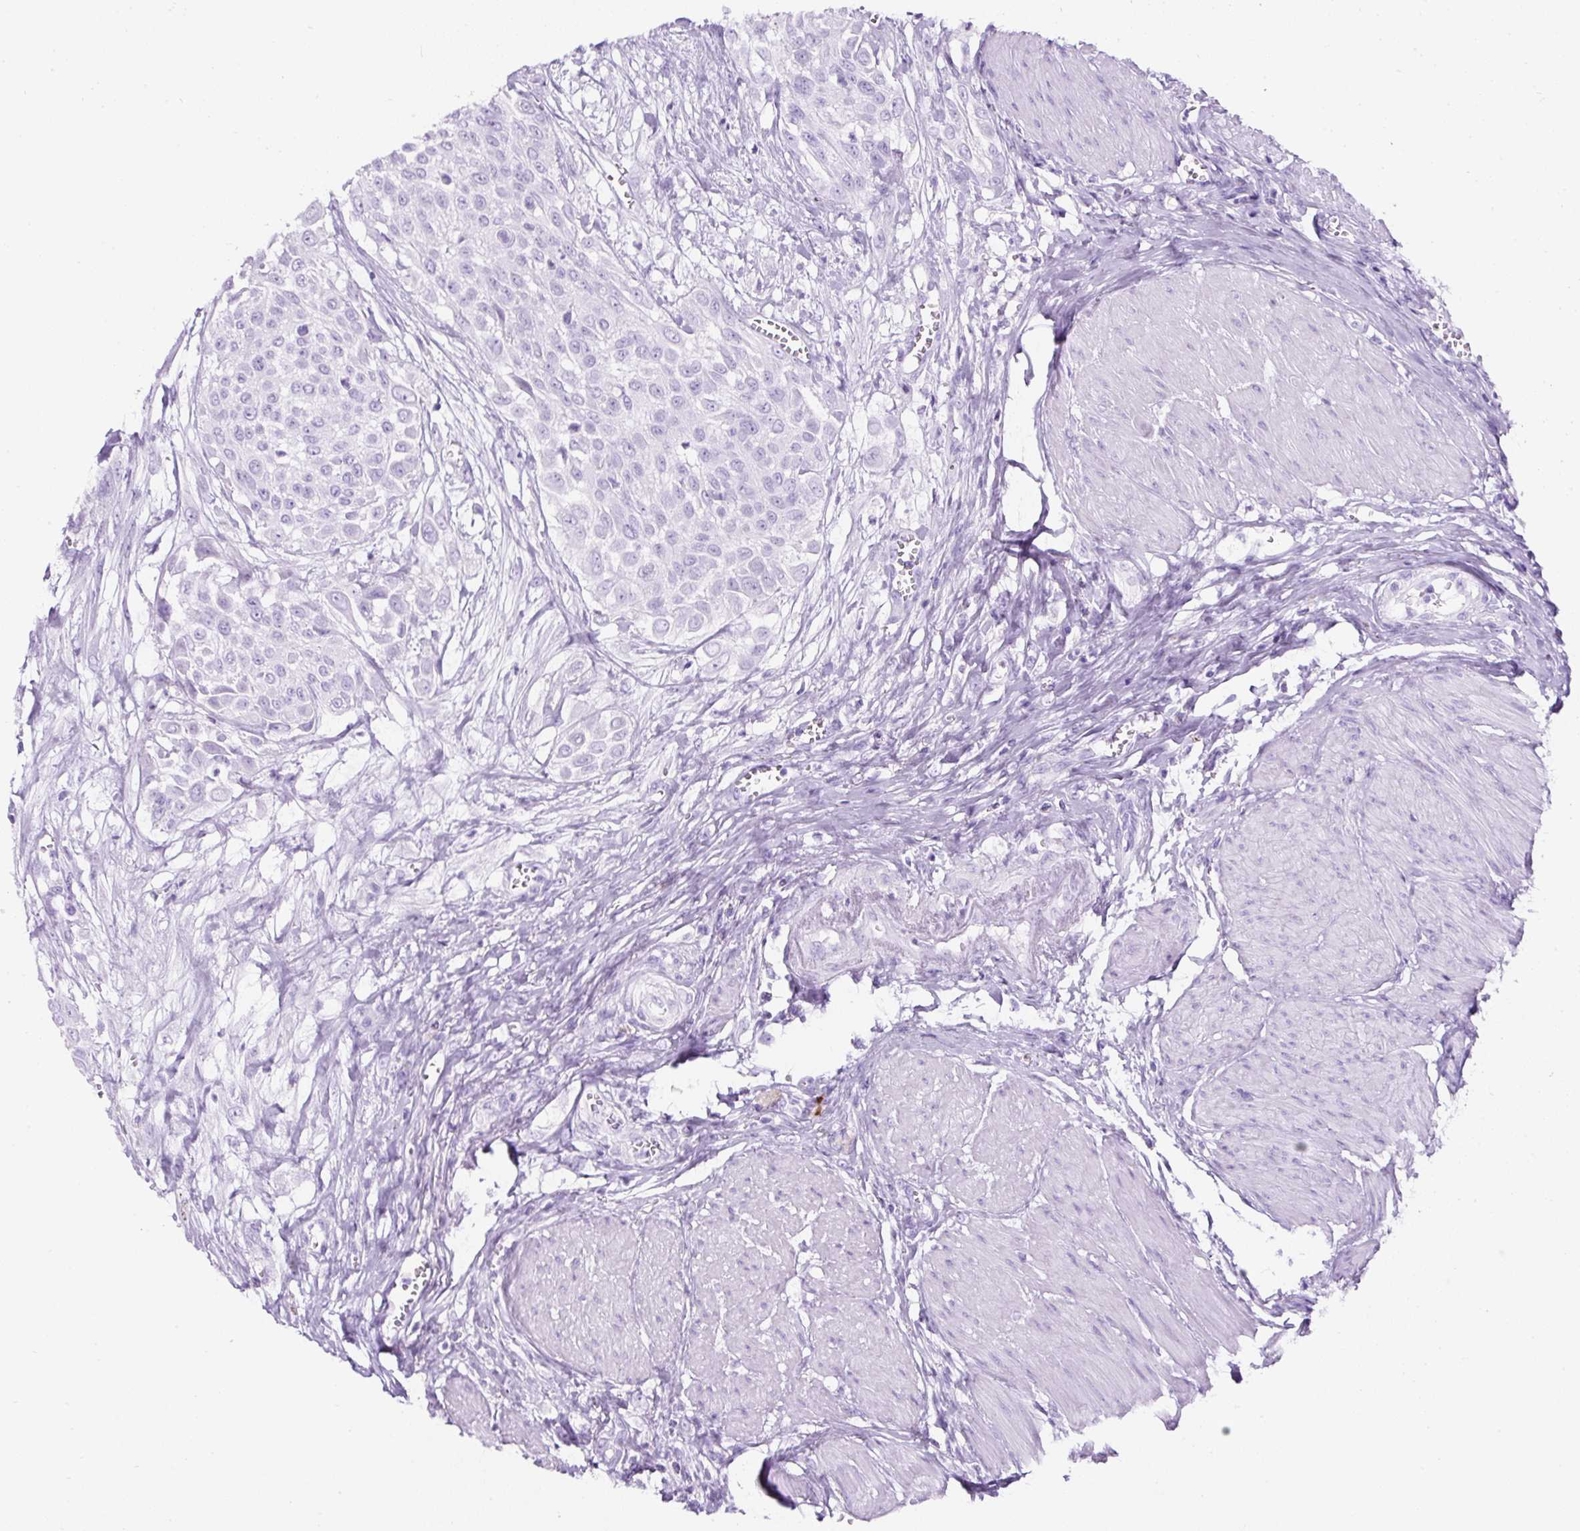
{"staining": {"intensity": "negative", "quantity": "none", "location": "none"}, "tissue": "urothelial cancer", "cell_type": "Tumor cells", "image_type": "cancer", "snomed": [{"axis": "morphology", "description": "Urothelial carcinoma, High grade"}, {"axis": "topography", "description": "Urinary bladder"}], "caption": "An immunohistochemistry (IHC) photomicrograph of urothelial cancer is shown. There is no staining in tumor cells of urothelial cancer.", "gene": "TMEM200B", "patient": {"sex": "male", "age": 57}}